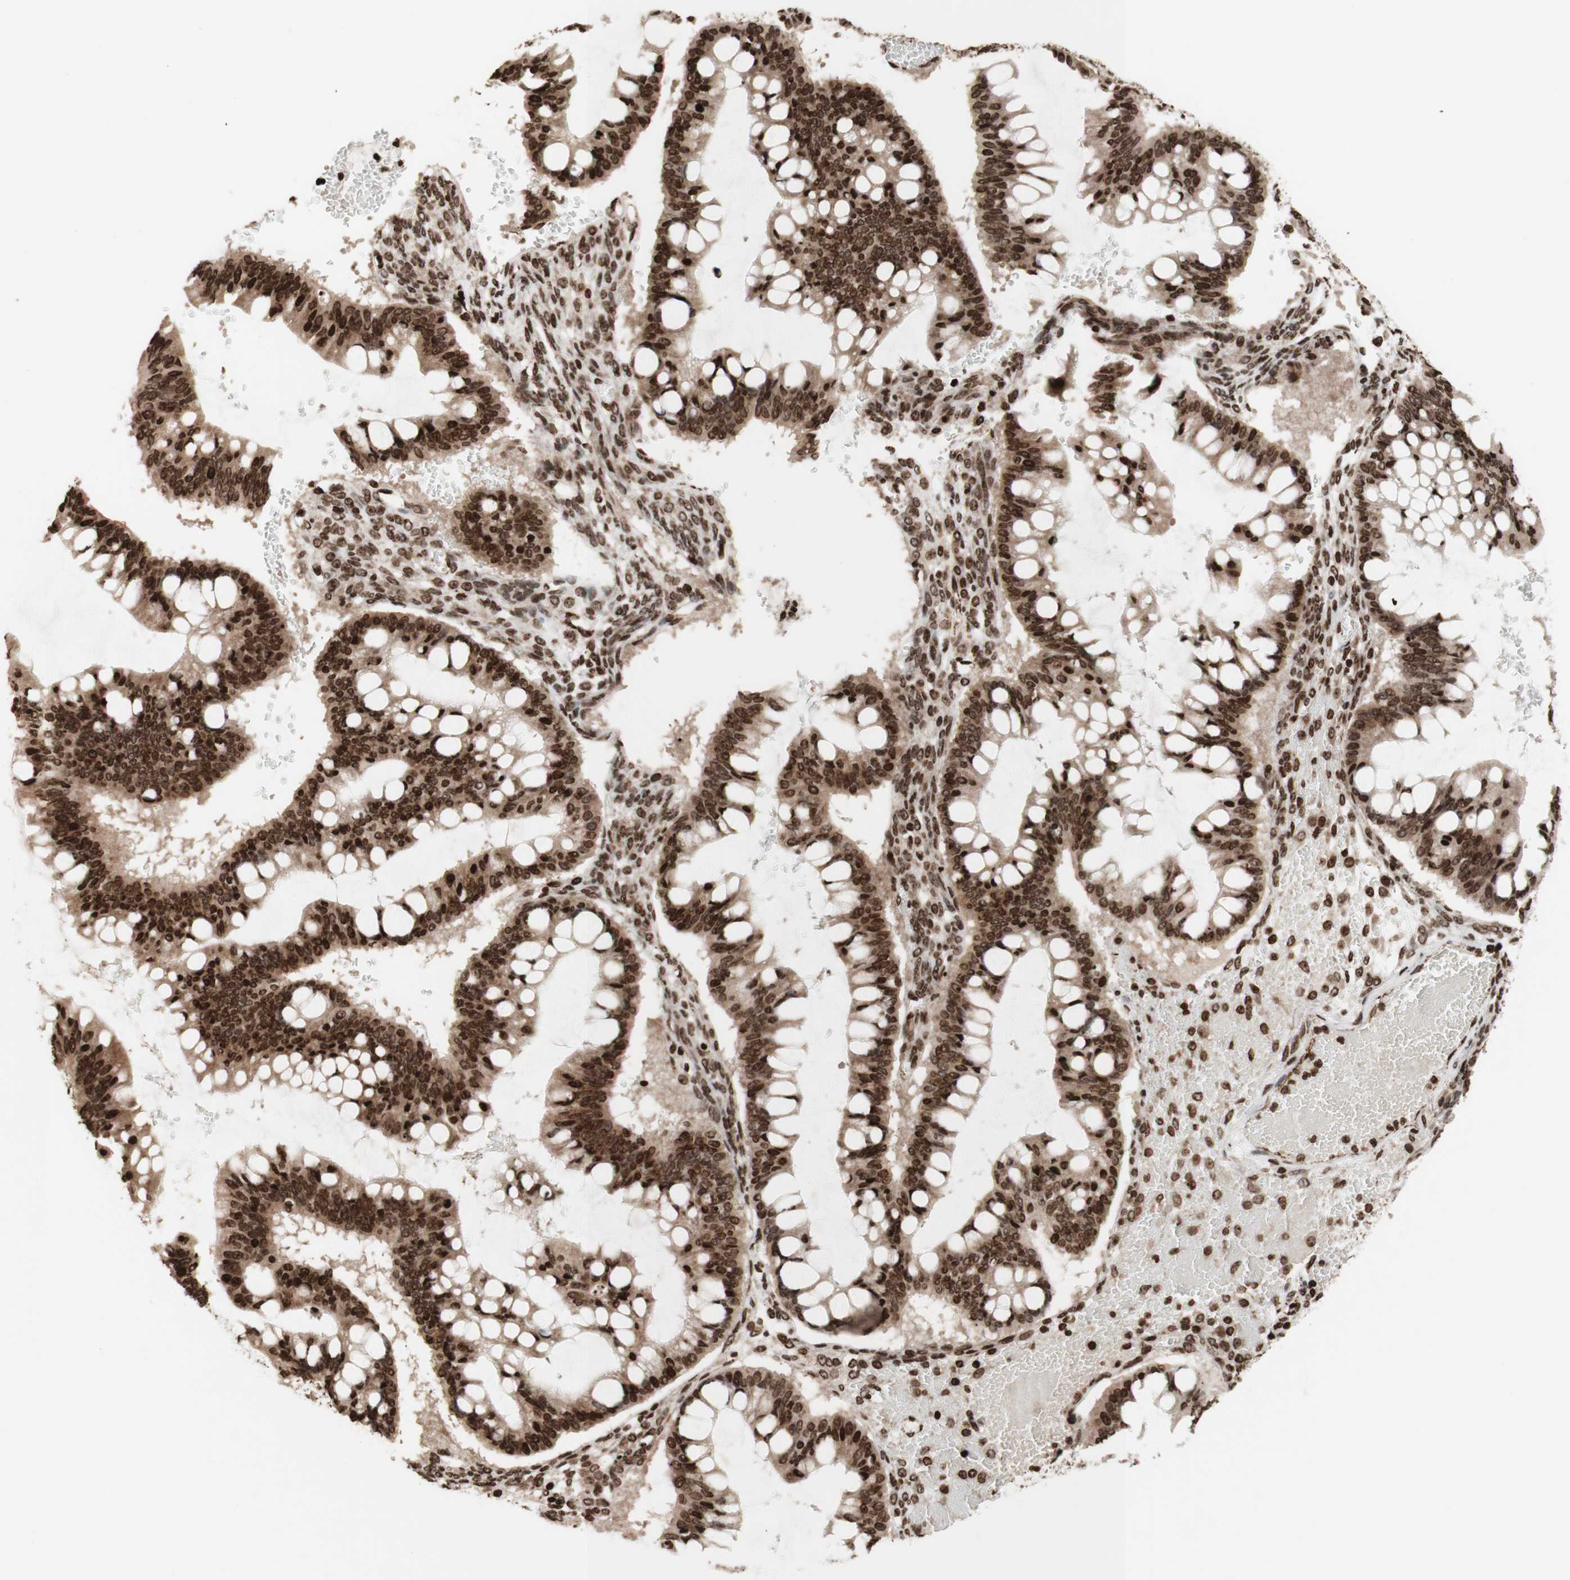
{"staining": {"intensity": "strong", "quantity": ">75%", "location": "cytoplasmic/membranous,nuclear"}, "tissue": "ovarian cancer", "cell_type": "Tumor cells", "image_type": "cancer", "snomed": [{"axis": "morphology", "description": "Cystadenocarcinoma, mucinous, NOS"}, {"axis": "topography", "description": "Ovary"}], "caption": "Ovarian mucinous cystadenocarcinoma stained with immunohistochemistry (IHC) reveals strong cytoplasmic/membranous and nuclear positivity in approximately >75% of tumor cells. Using DAB (3,3'-diaminobenzidine) (brown) and hematoxylin (blue) stains, captured at high magnification using brightfield microscopy.", "gene": "NCAPD2", "patient": {"sex": "female", "age": 73}}